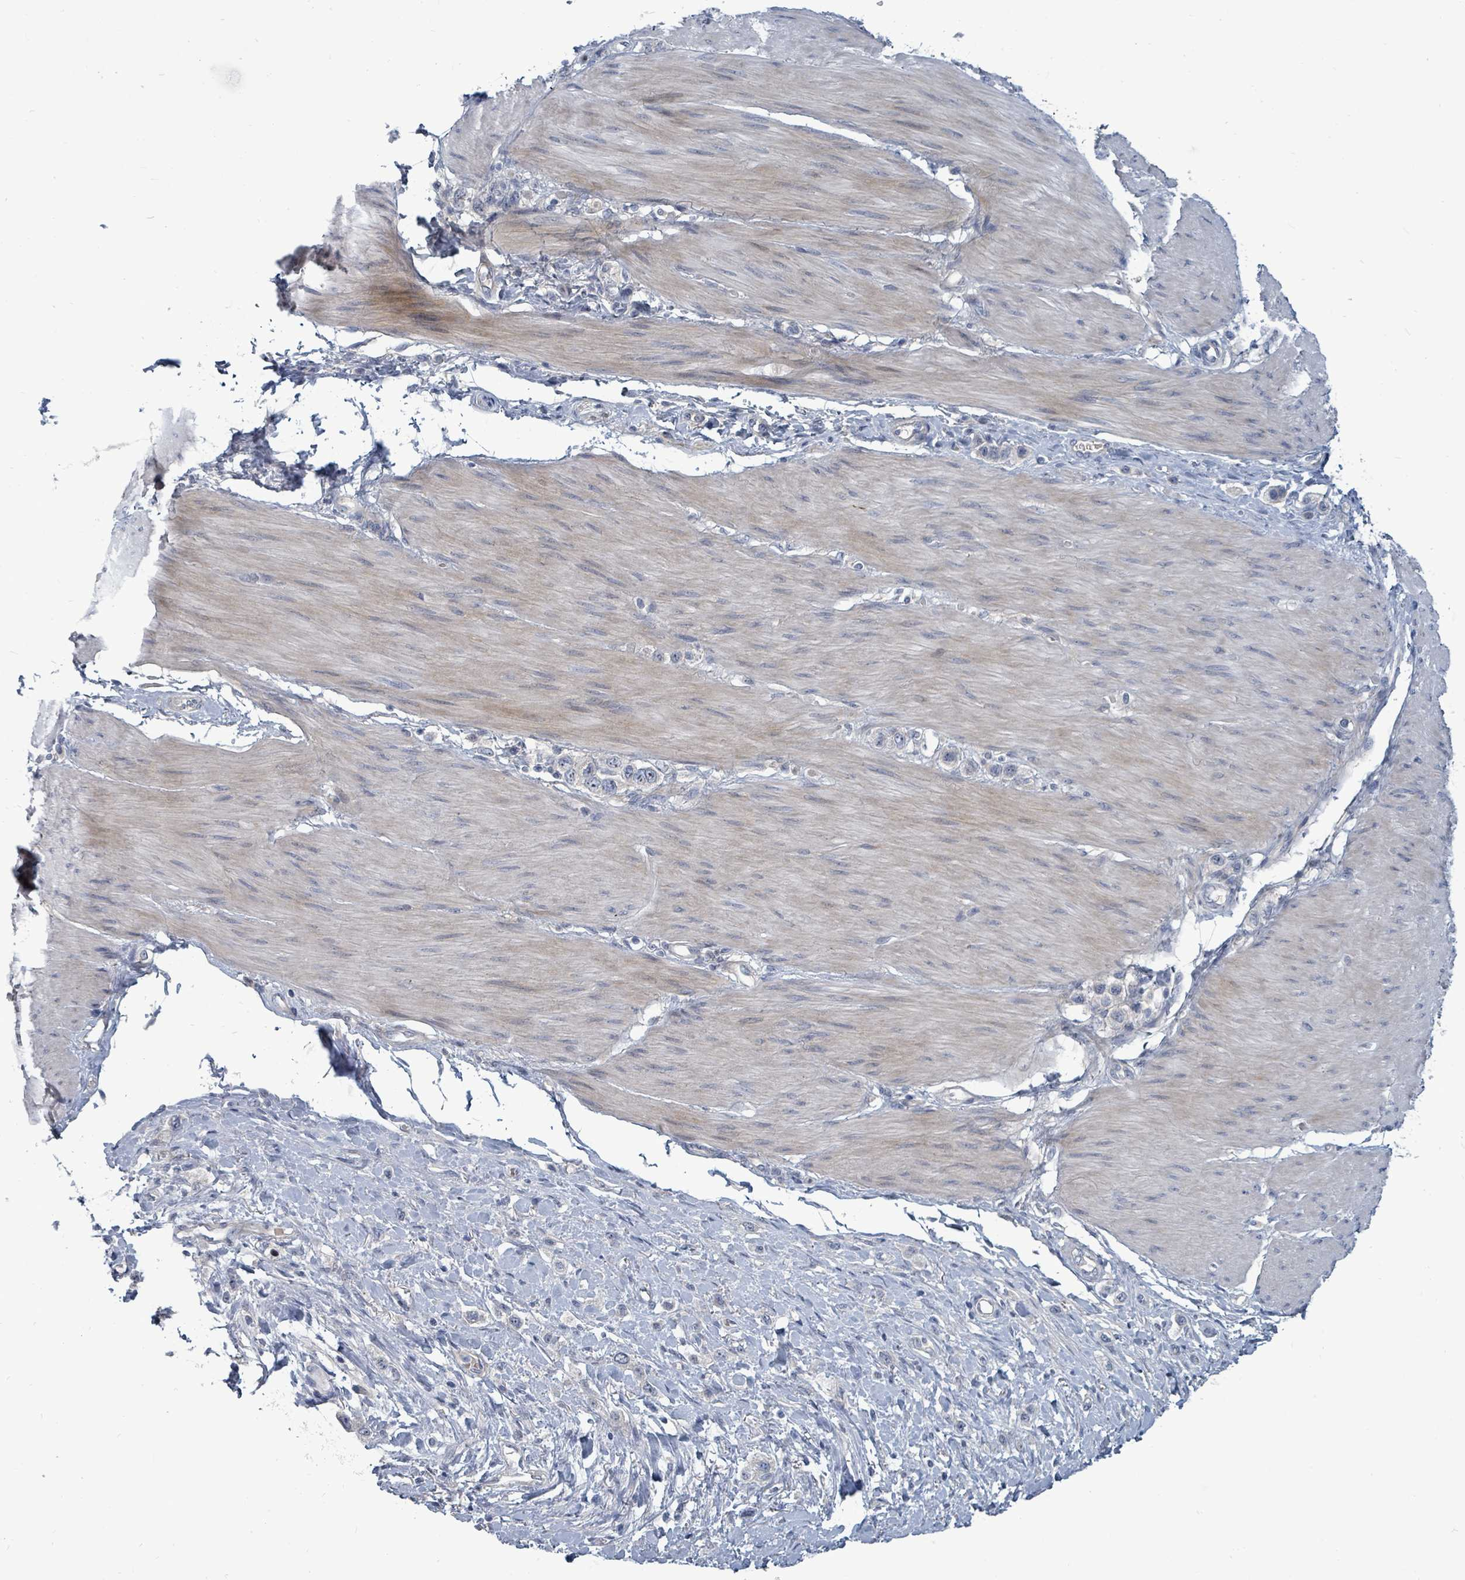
{"staining": {"intensity": "negative", "quantity": "none", "location": "none"}, "tissue": "stomach cancer", "cell_type": "Tumor cells", "image_type": "cancer", "snomed": [{"axis": "morphology", "description": "Adenocarcinoma, NOS"}, {"axis": "topography", "description": "Stomach"}], "caption": "This is an IHC histopathology image of human adenocarcinoma (stomach). There is no expression in tumor cells.", "gene": "TRDMT1", "patient": {"sex": "female", "age": 65}}